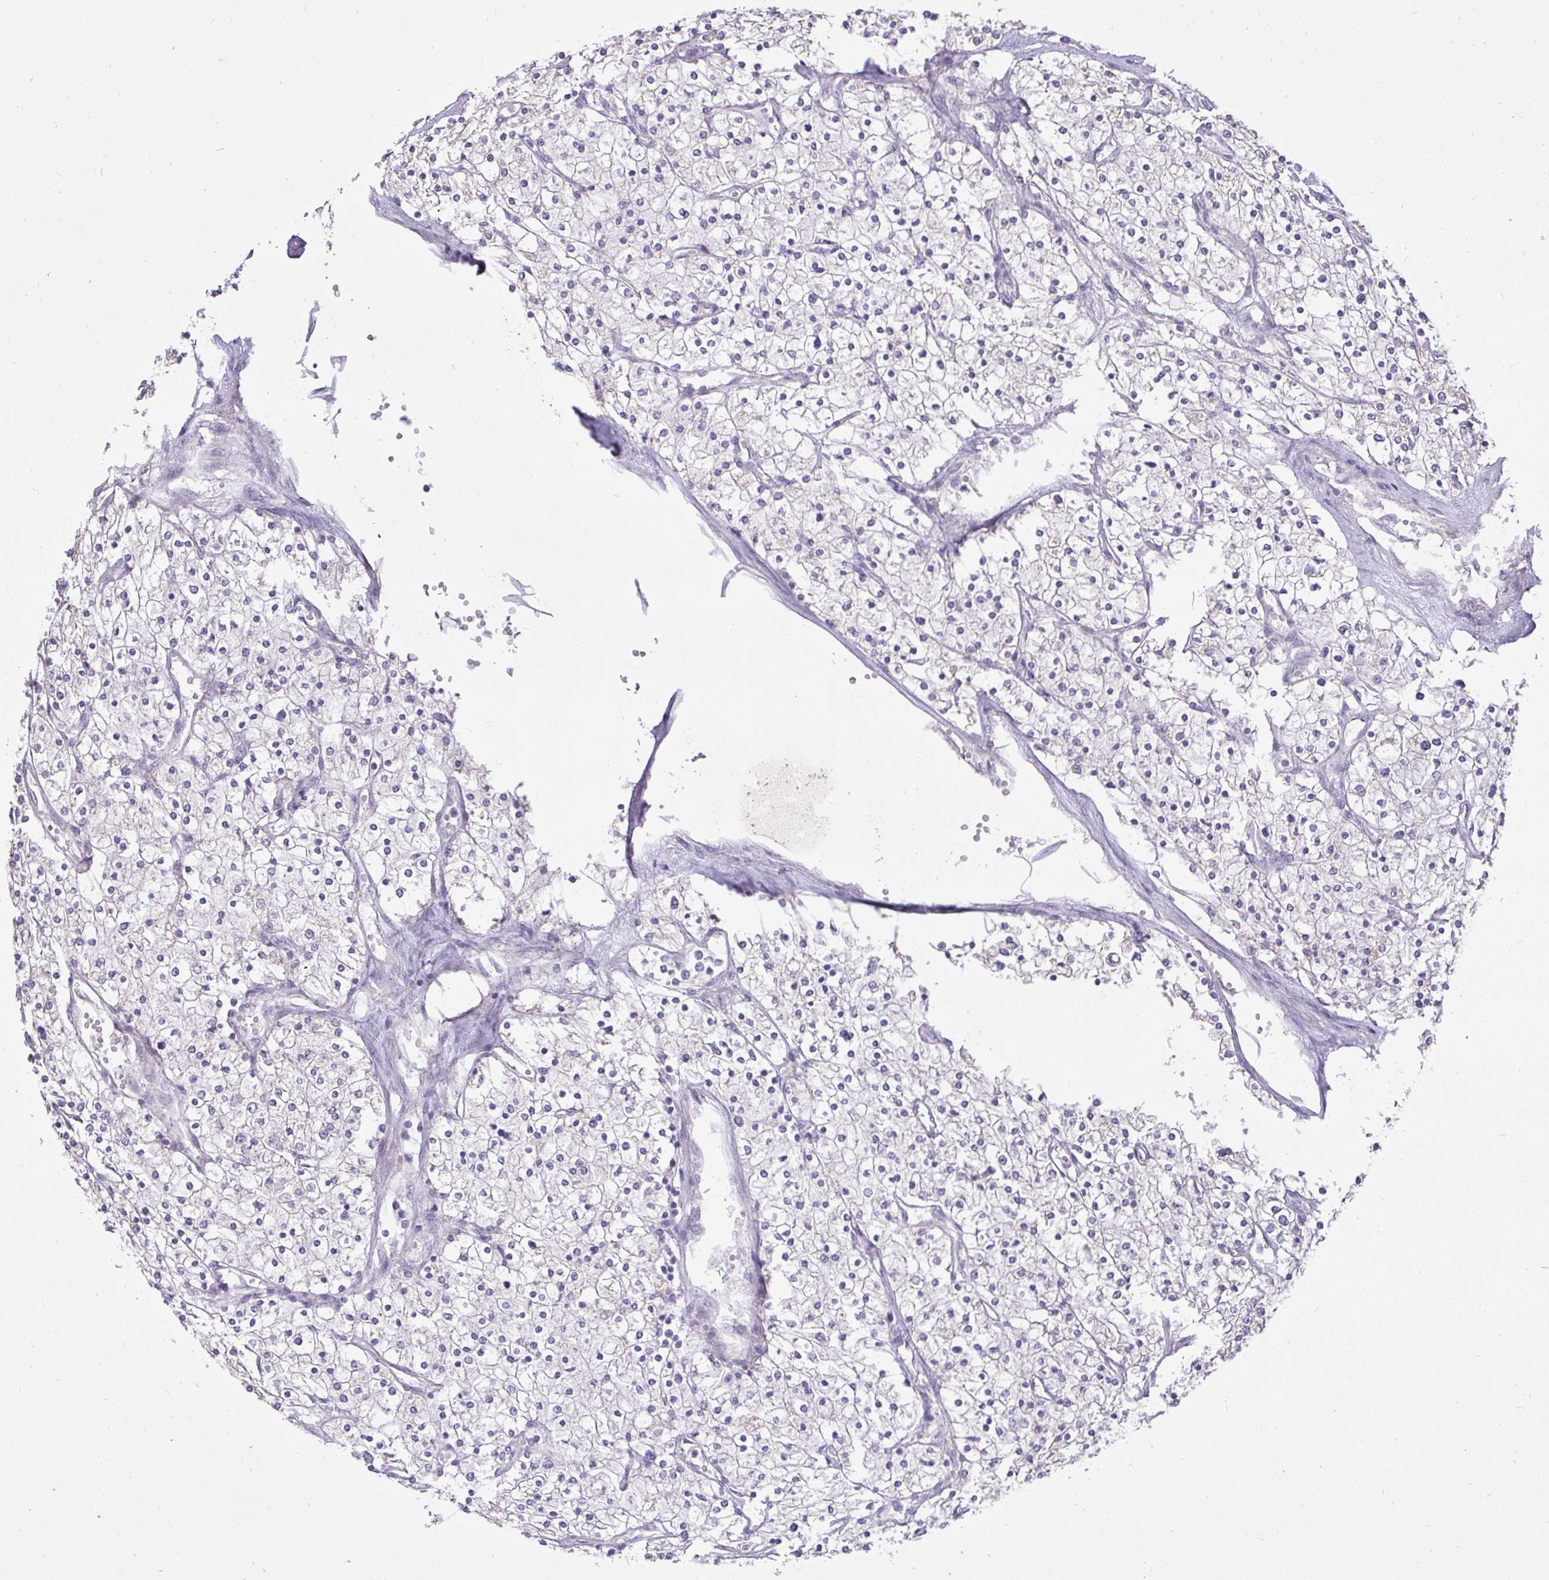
{"staining": {"intensity": "negative", "quantity": "none", "location": "none"}, "tissue": "renal cancer", "cell_type": "Tumor cells", "image_type": "cancer", "snomed": [{"axis": "morphology", "description": "Adenocarcinoma, NOS"}, {"axis": "topography", "description": "Kidney"}], "caption": "An immunohistochemistry photomicrograph of renal cancer is shown. There is no staining in tumor cells of renal cancer.", "gene": "STRIP1", "patient": {"sex": "male", "age": 80}}